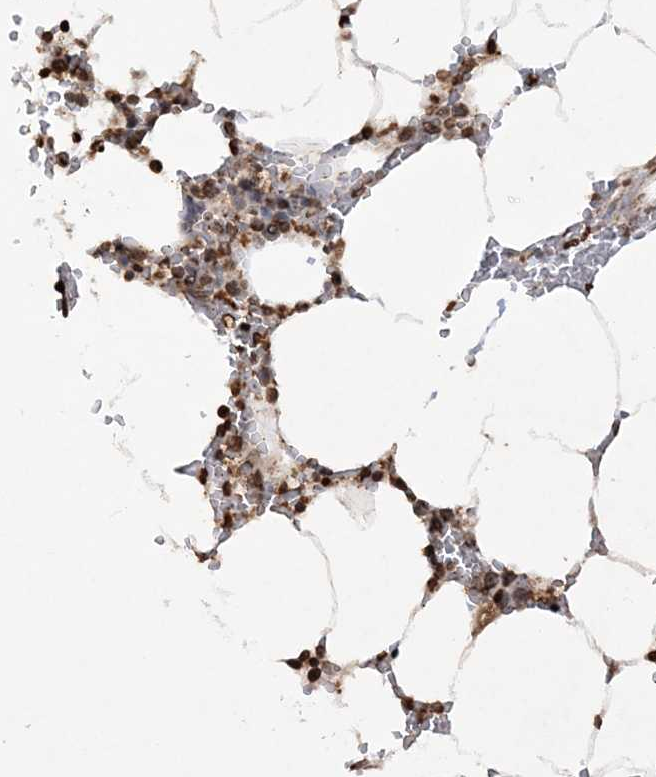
{"staining": {"intensity": "moderate", "quantity": "25%-75%", "location": "cytoplasmic/membranous,nuclear"}, "tissue": "bone marrow", "cell_type": "Hematopoietic cells", "image_type": "normal", "snomed": [{"axis": "morphology", "description": "Normal tissue, NOS"}, {"axis": "topography", "description": "Bone marrow"}], "caption": "Bone marrow stained for a protein (brown) reveals moderate cytoplasmic/membranous,nuclear positive staining in approximately 25%-75% of hematopoietic cells.", "gene": "TTC7A", "patient": {"sex": "male", "age": 70}}